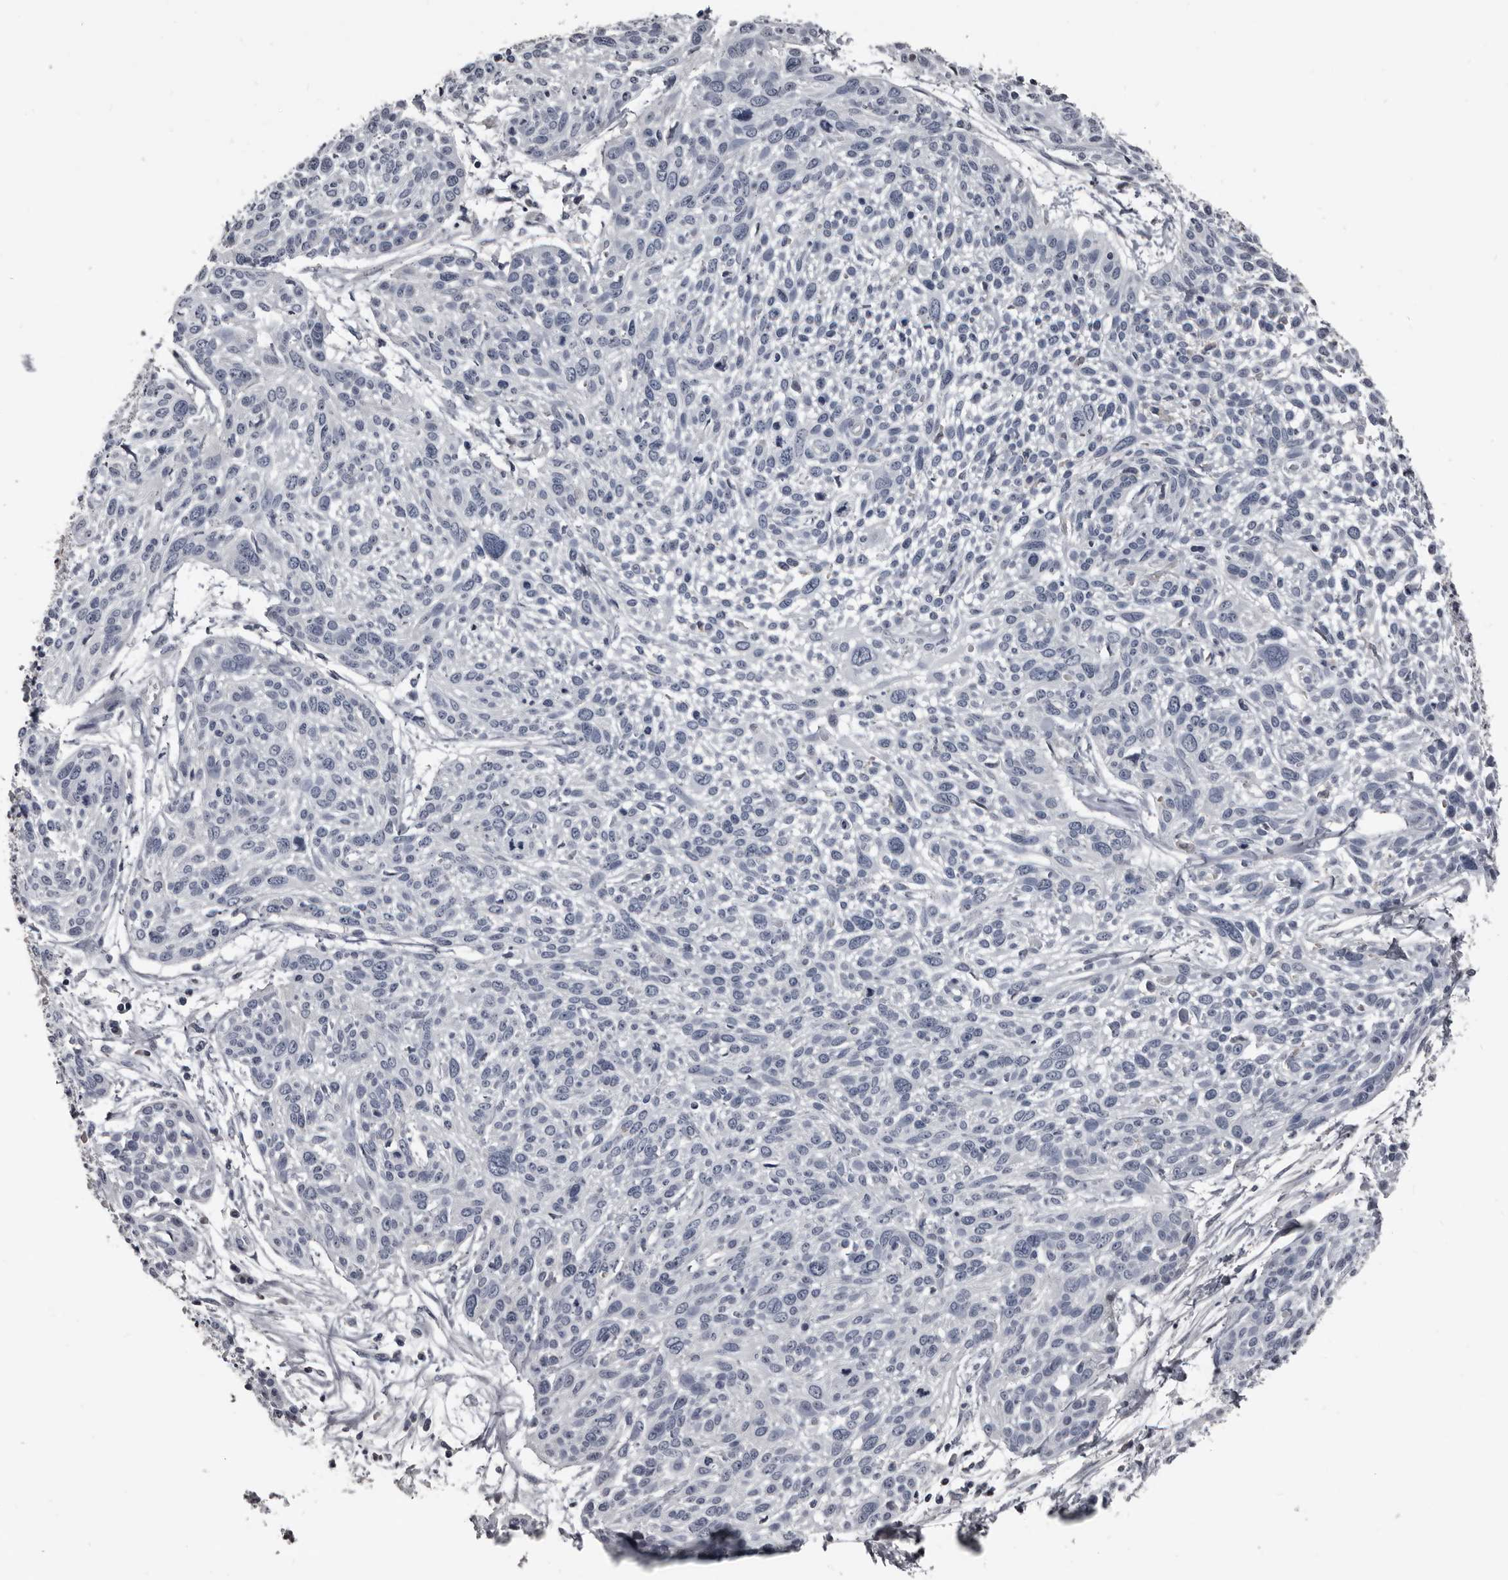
{"staining": {"intensity": "negative", "quantity": "none", "location": "none"}, "tissue": "cervical cancer", "cell_type": "Tumor cells", "image_type": "cancer", "snomed": [{"axis": "morphology", "description": "Squamous cell carcinoma, NOS"}, {"axis": "topography", "description": "Cervix"}], "caption": "IHC photomicrograph of cervical cancer stained for a protein (brown), which demonstrates no expression in tumor cells.", "gene": "GREB1", "patient": {"sex": "female", "age": 51}}